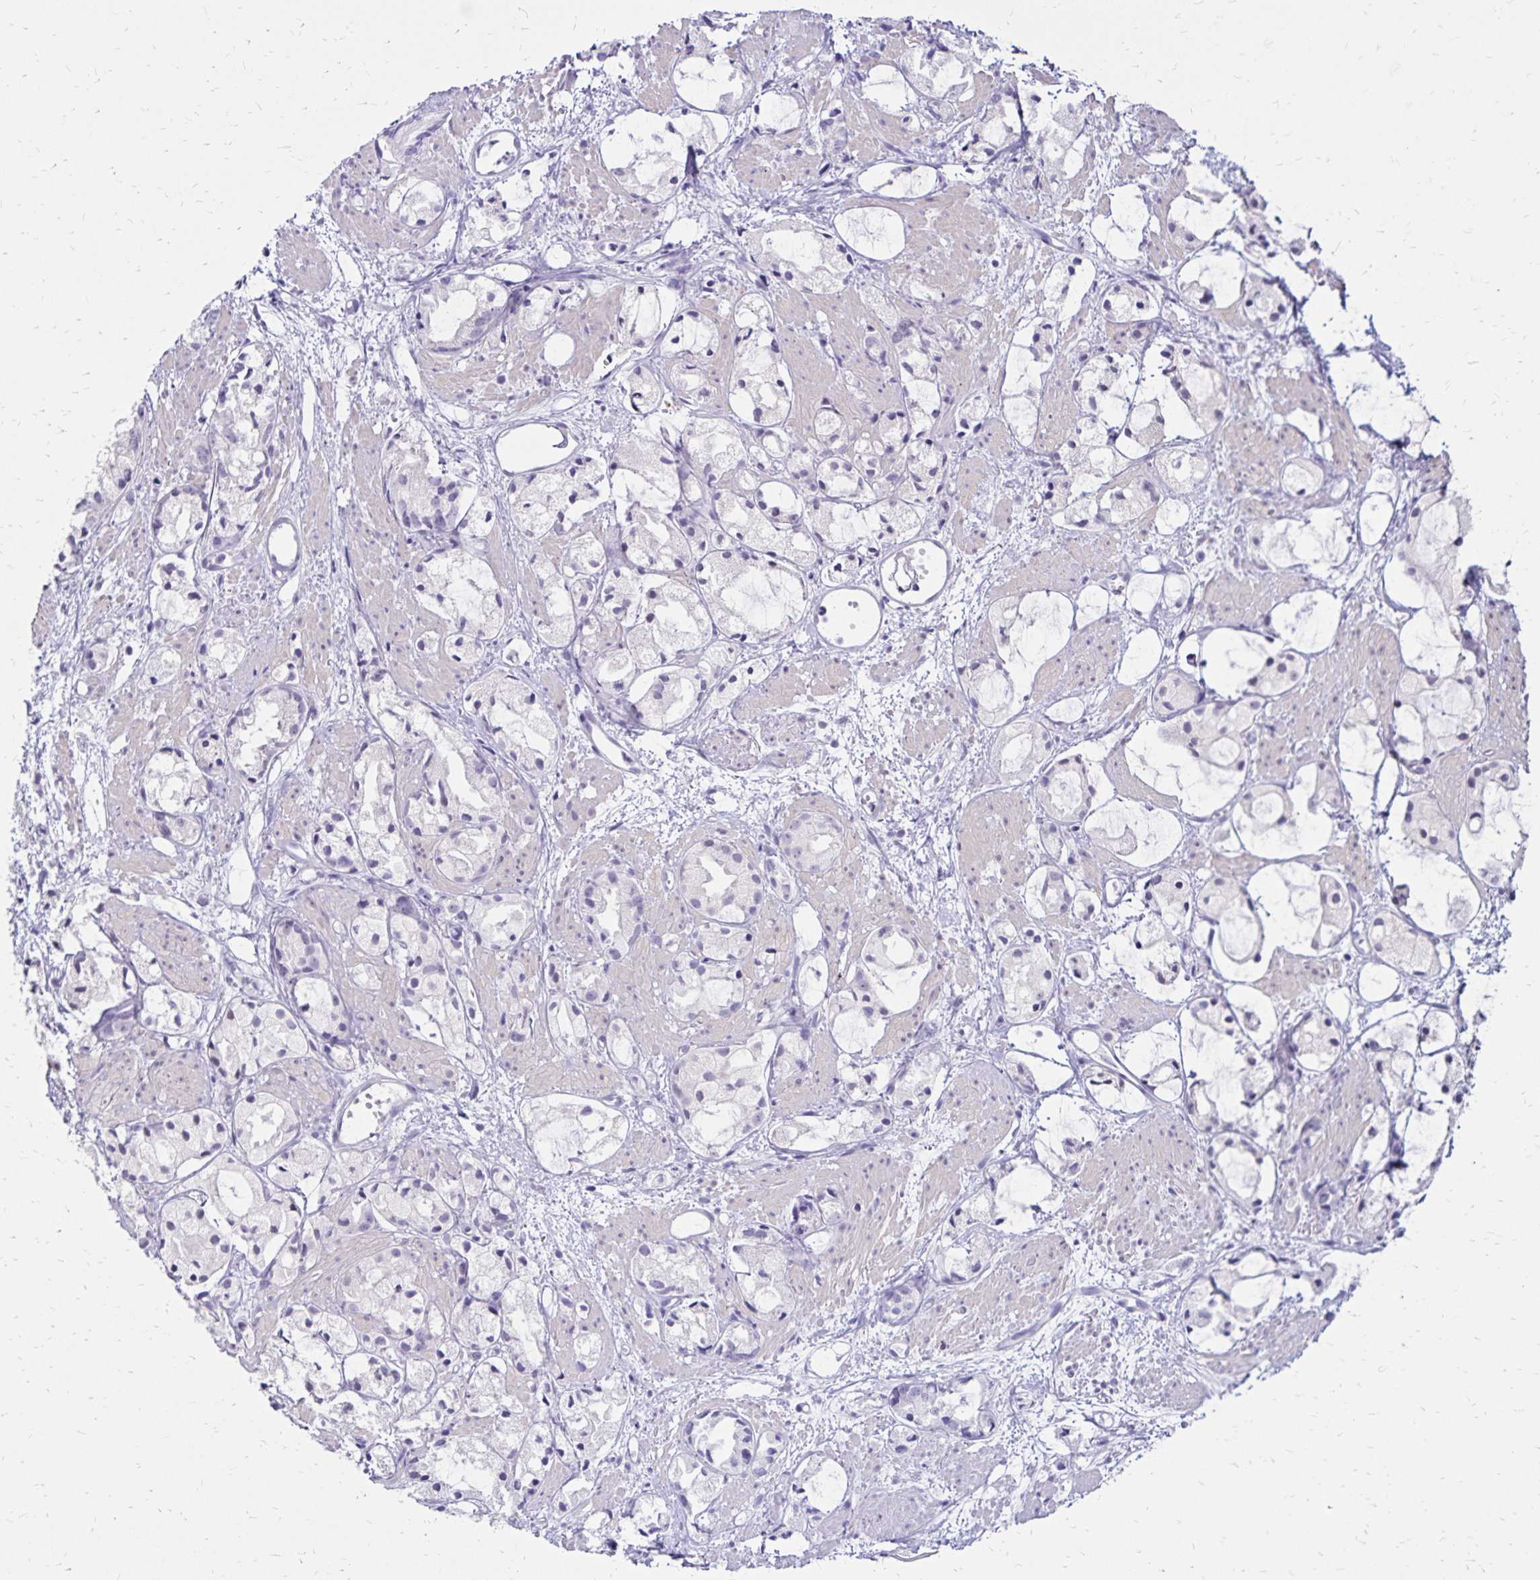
{"staining": {"intensity": "negative", "quantity": "none", "location": "none"}, "tissue": "prostate cancer", "cell_type": "Tumor cells", "image_type": "cancer", "snomed": [{"axis": "morphology", "description": "Adenocarcinoma, High grade"}, {"axis": "topography", "description": "Prostate"}], "caption": "An IHC histopathology image of prostate high-grade adenocarcinoma is shown. There is no staining in tumor cells of prostate high-grade adenocarcinoma.", "gene": "SH3GL3", "patient": {"sex": "male", "age": 85}}